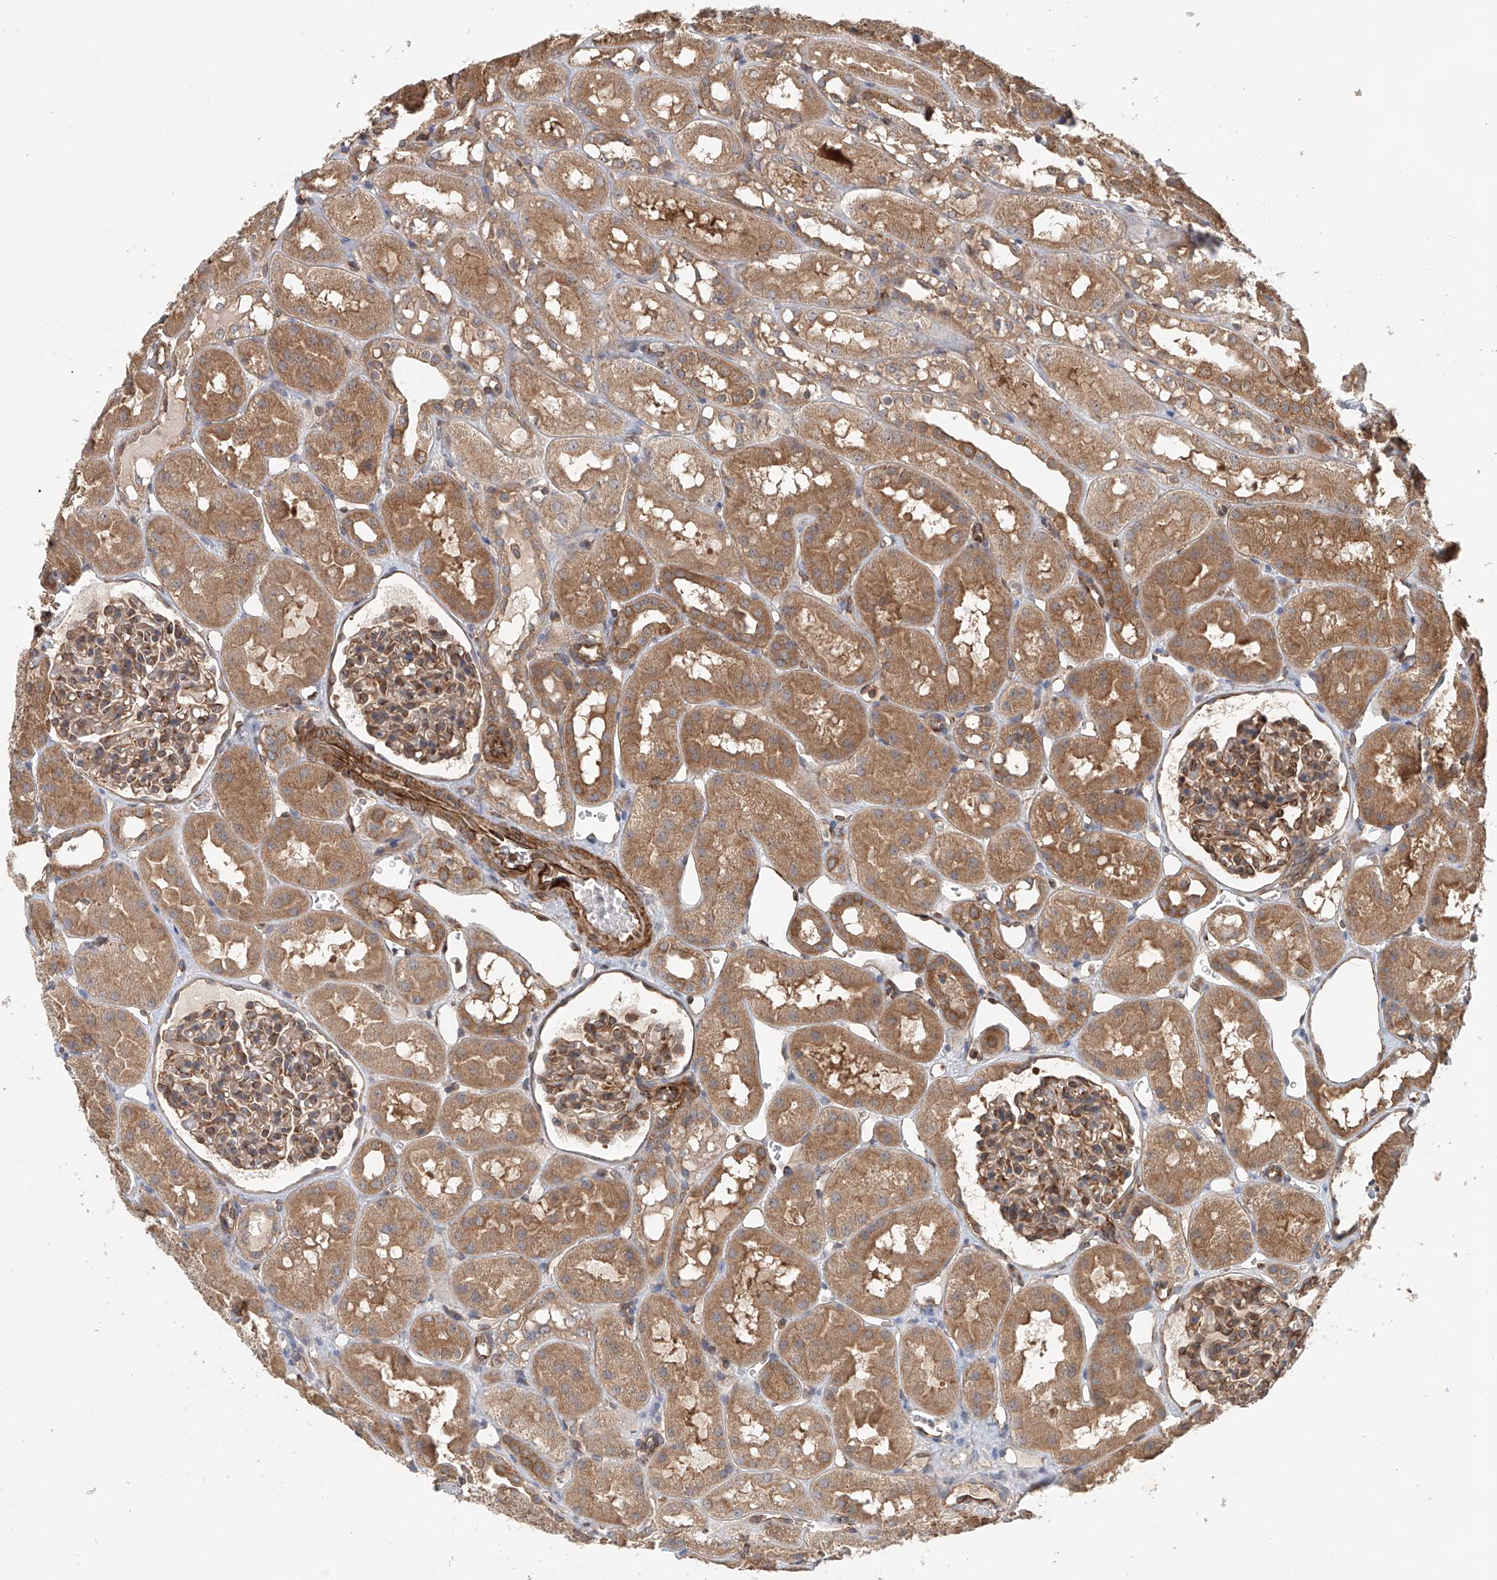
{"staining": {"intensity": "moderate", "quantity": "25%-75%", "location": "cytoplasmic/membranous"}, "tissue": "kidney", "cell_type": "Cells in glomeruli", "image_type": "normal", "snomed": [{"axis": "morphology", "description": "Normal tissue, NOS"}, {"axis": "topography", "description": "Kidney"}], "caption": "High-power microscopy captured an immunohistochemistry photomicrograph of unremarkable kidney, revealing moderate cytoplasmic/membranous staining in about 25%-75% of cells in glomeruli.", "gene": "FRYL", "patient": {"sex": "male", "age": 16}}